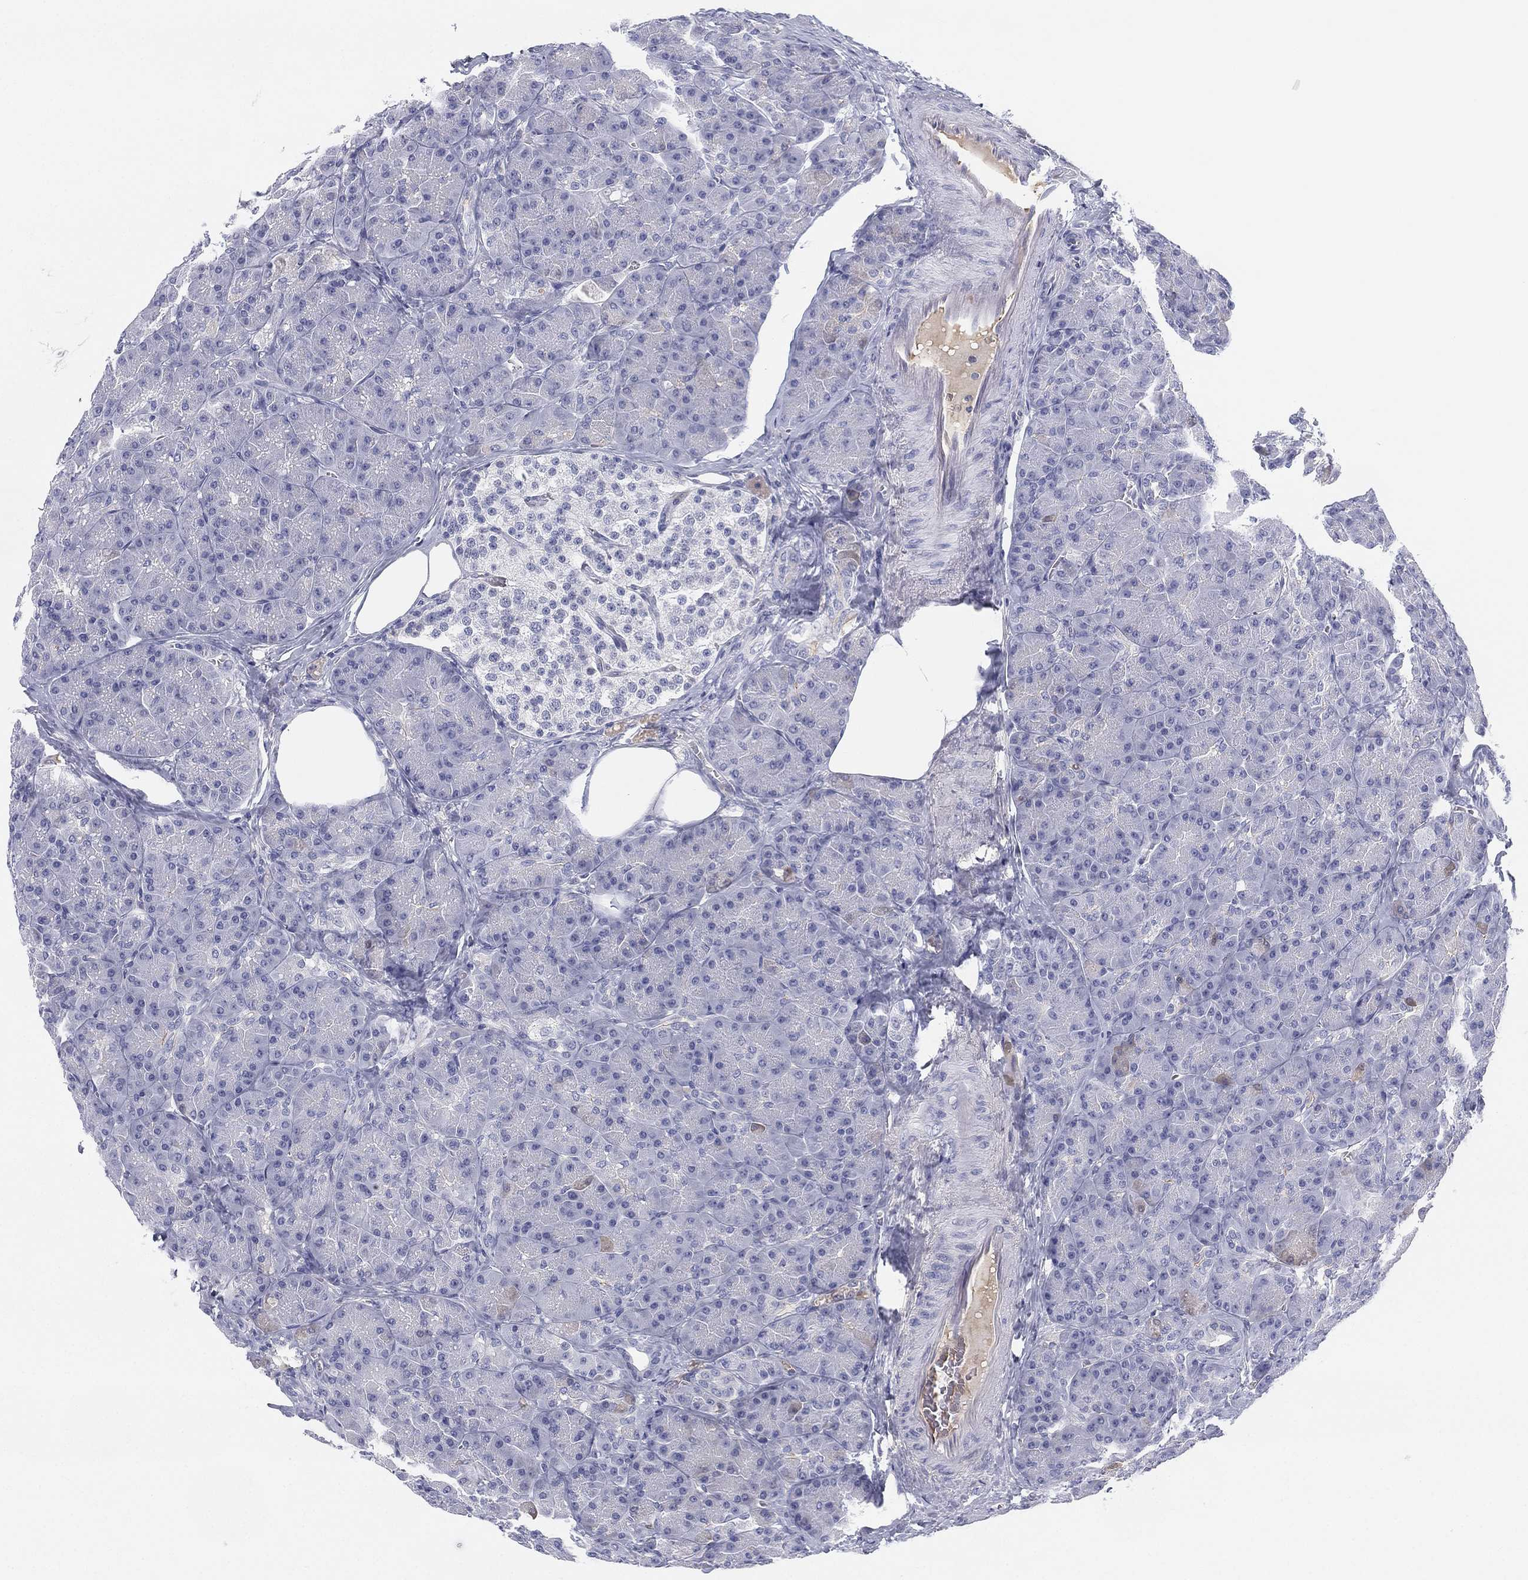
{"staining": {"intensity": "negative", "quantity": "none", "location": "none"}, "tissue": "pancreas", "cell_type": "Exocrine glandular cells", "image_type": "normal", "snomed": [{"axis": "morphology", "description": "Normal tissue, NOS"}, {"axis": "topography", "description": "Pancreas"}], "caption": "IHC of unremarkable human pancreas shows no expression in exocrine glandular cells.", "gene": "MLF1", "patient": {"sex": "male", "age": 57}}